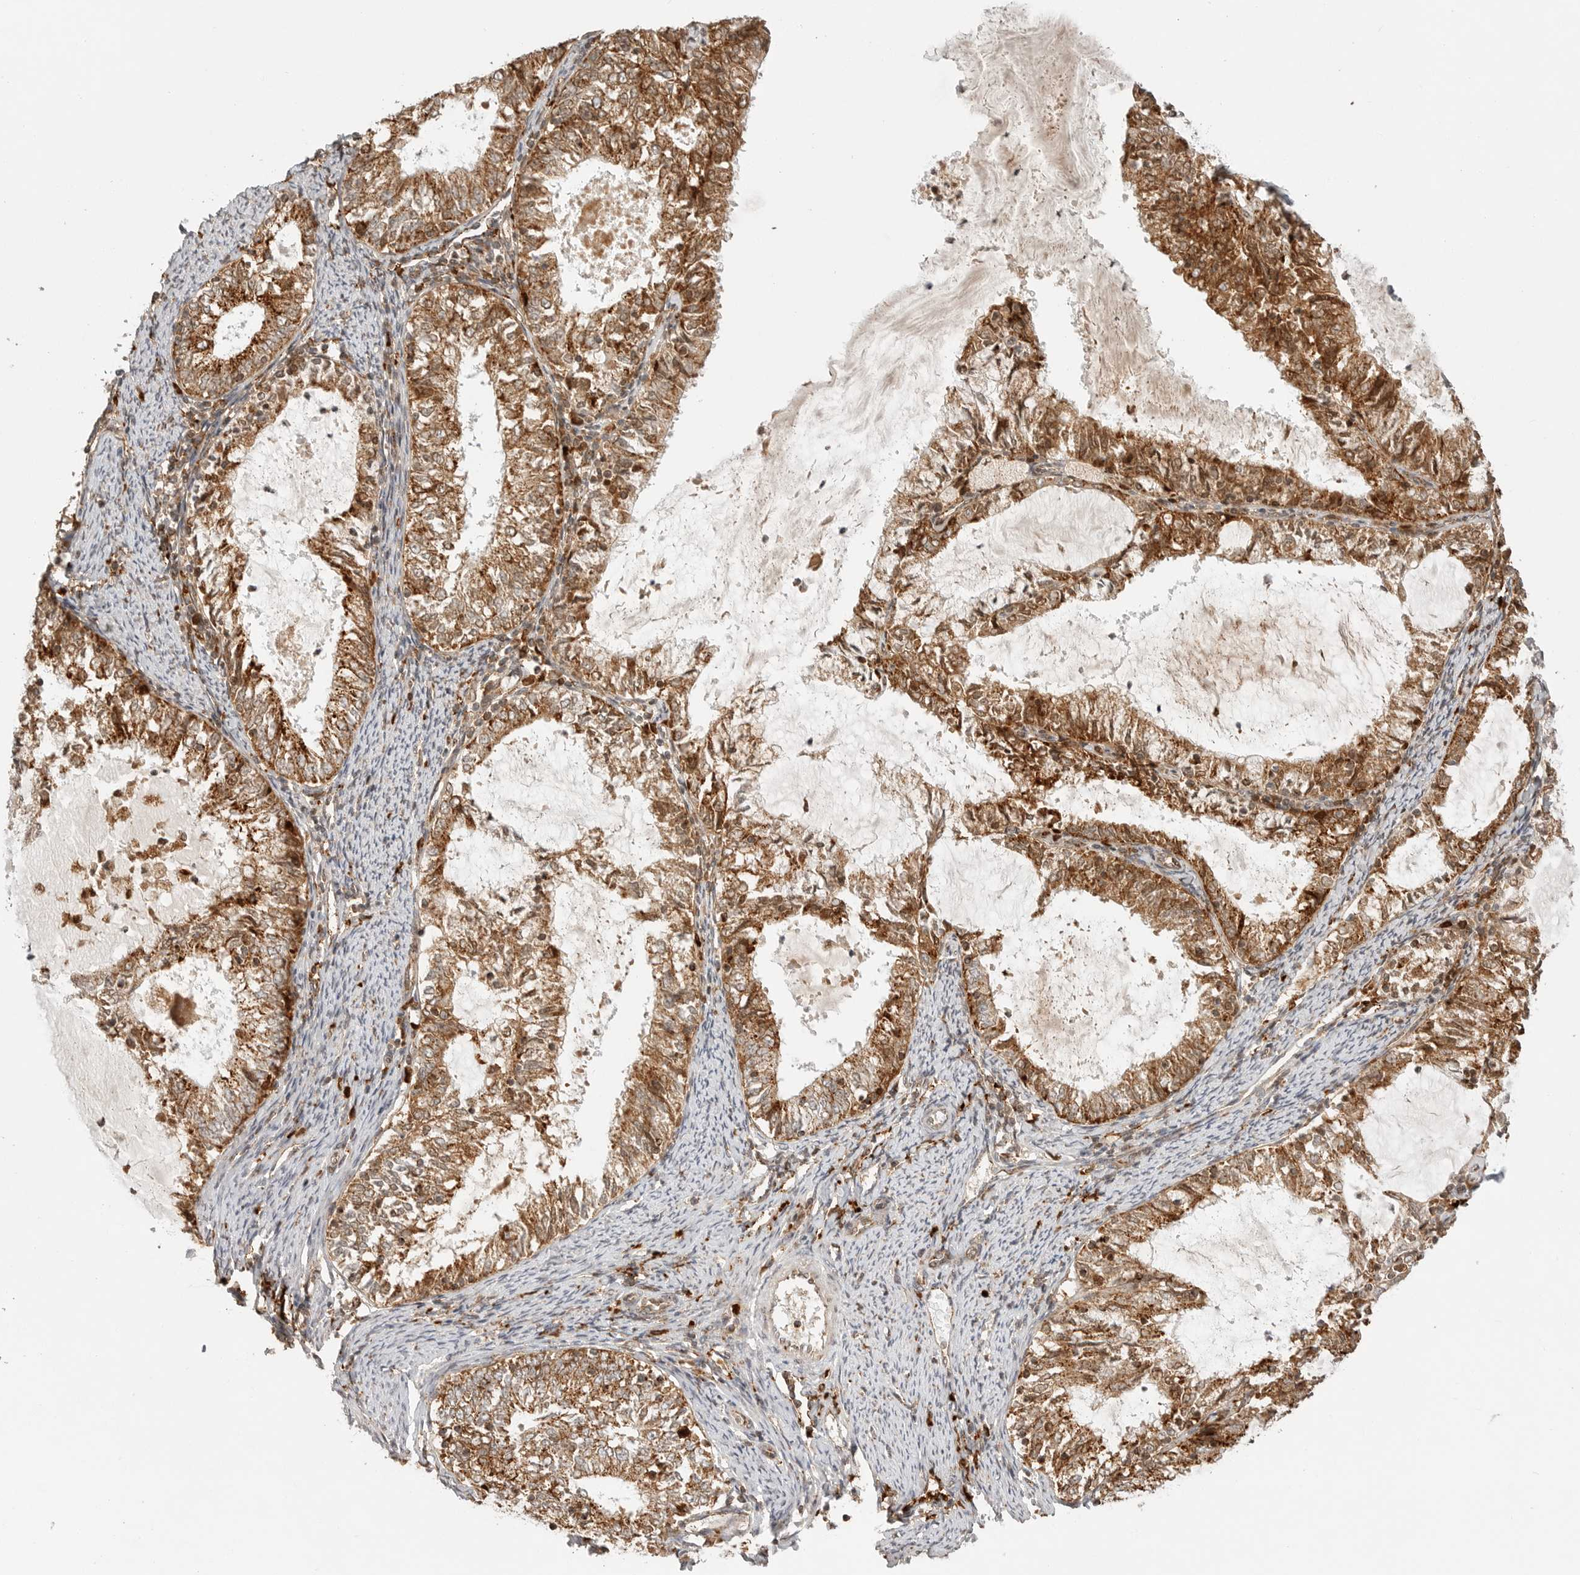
{"staining": {"intensity": "strong", "quantity": ">75%", "location": "cytoplasmic/membranous"}, "tissue": "endometrial cancer", "cell_type": "Tumor cells", "image_type": "cancer", "snomed": [{"axis": "morphology", "description": "Adenocarcinoma, NOS"}, {"axis": "topography", "description": "Endometrium"}], "caption": "Brown immunohistochemical staining in endometrial cancer shows strong cytoplasmic/membranous positivity in approximately >75% of tumor cells. The staining was performed using DAB (3,3'-diaminobenzidine), with brown indicating positive protein expression. Nuclei are stained blue with hematoxylin.", "gene": "IDUA", "patient": {"sex": "female", "age": 57}}